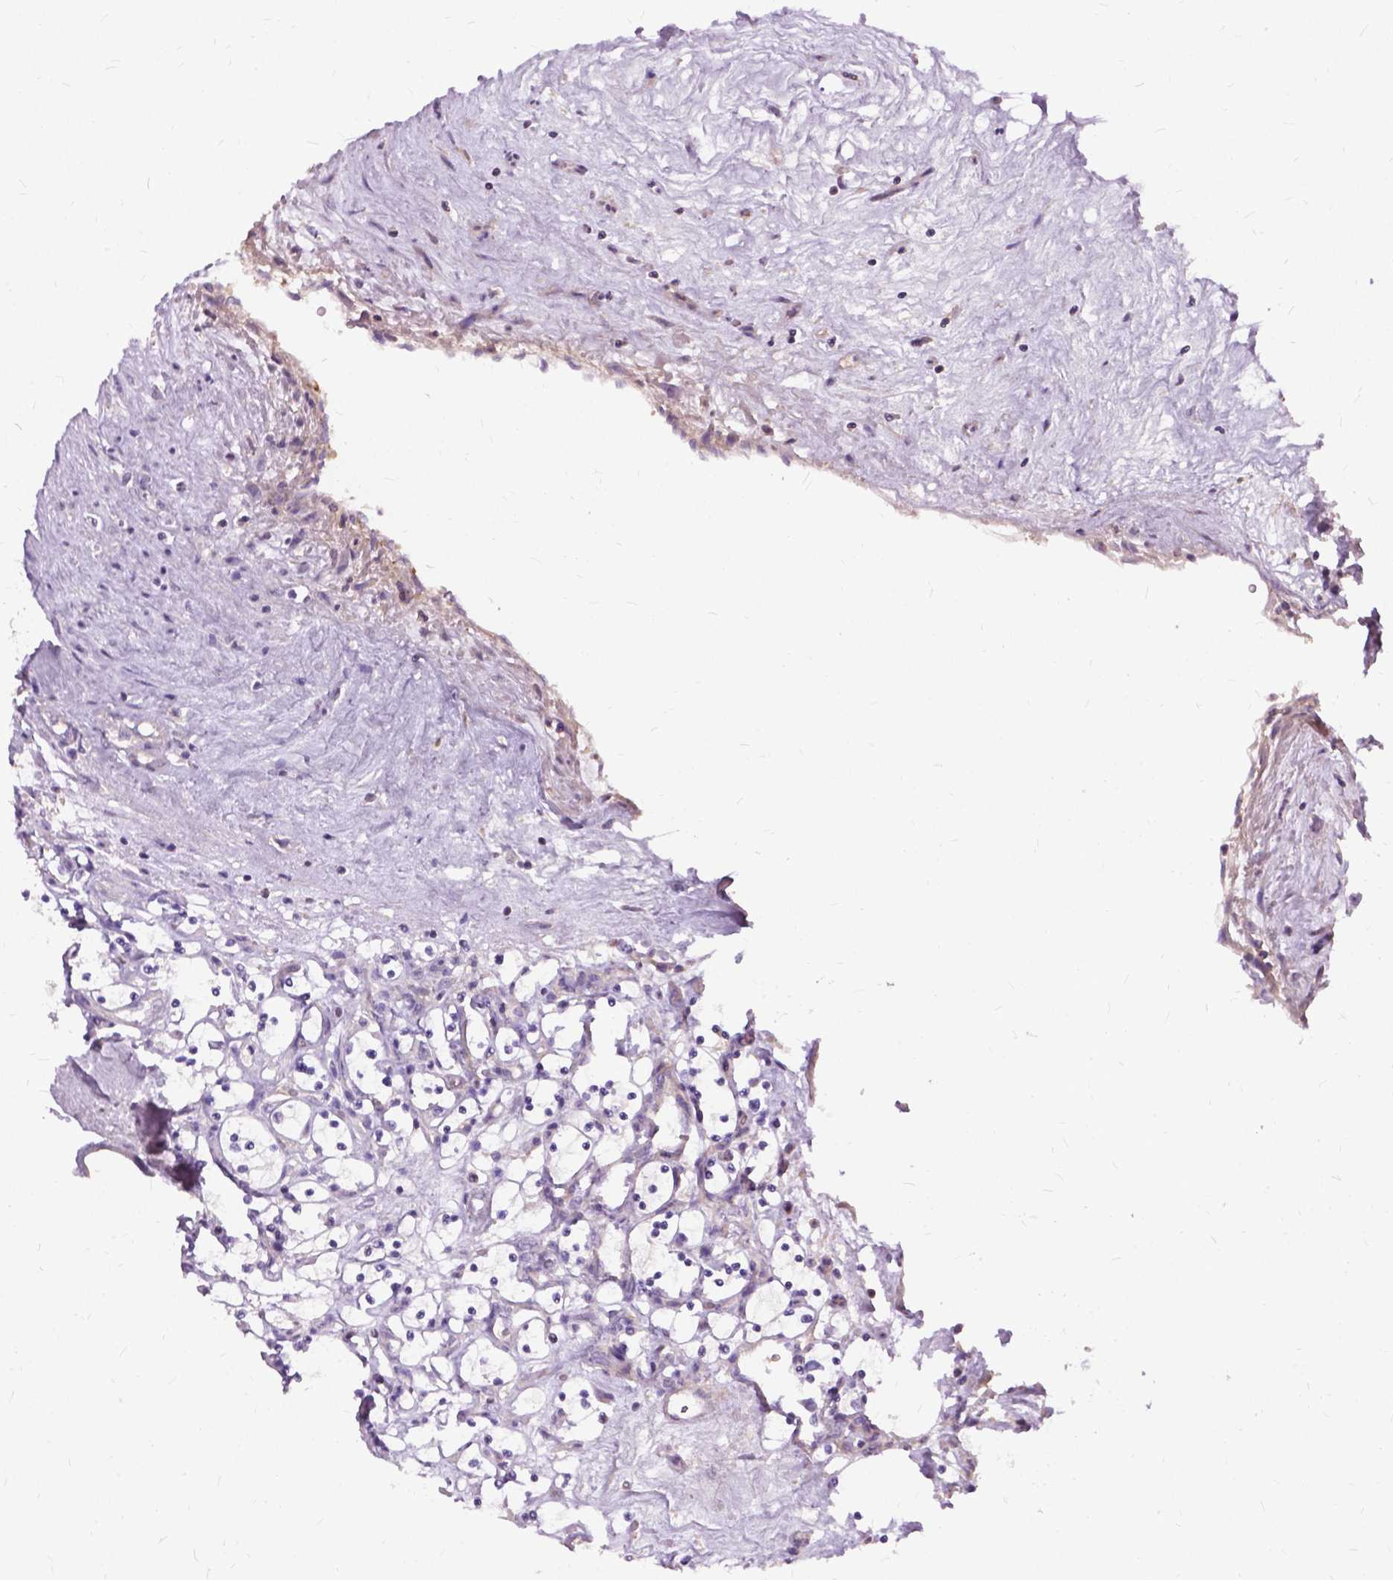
{"staining": {"intensity": "negative", "quantity": "none", "location": "none"}, "tissue": "renal cancer", "cell_type": "Tumor cells", "image_type": "cancer", "snomed": [{"axis": "morphology", "description": "Adenocarcinoma, NOS"}, {"axis": "topography", "description": "Kidney"}], "caption": "Renal cancer was stained to show a protein in brown. There is no significant expression in tumor cells.", "gene": "JAK3", "patient": {"sex": "female", "age": 69}}